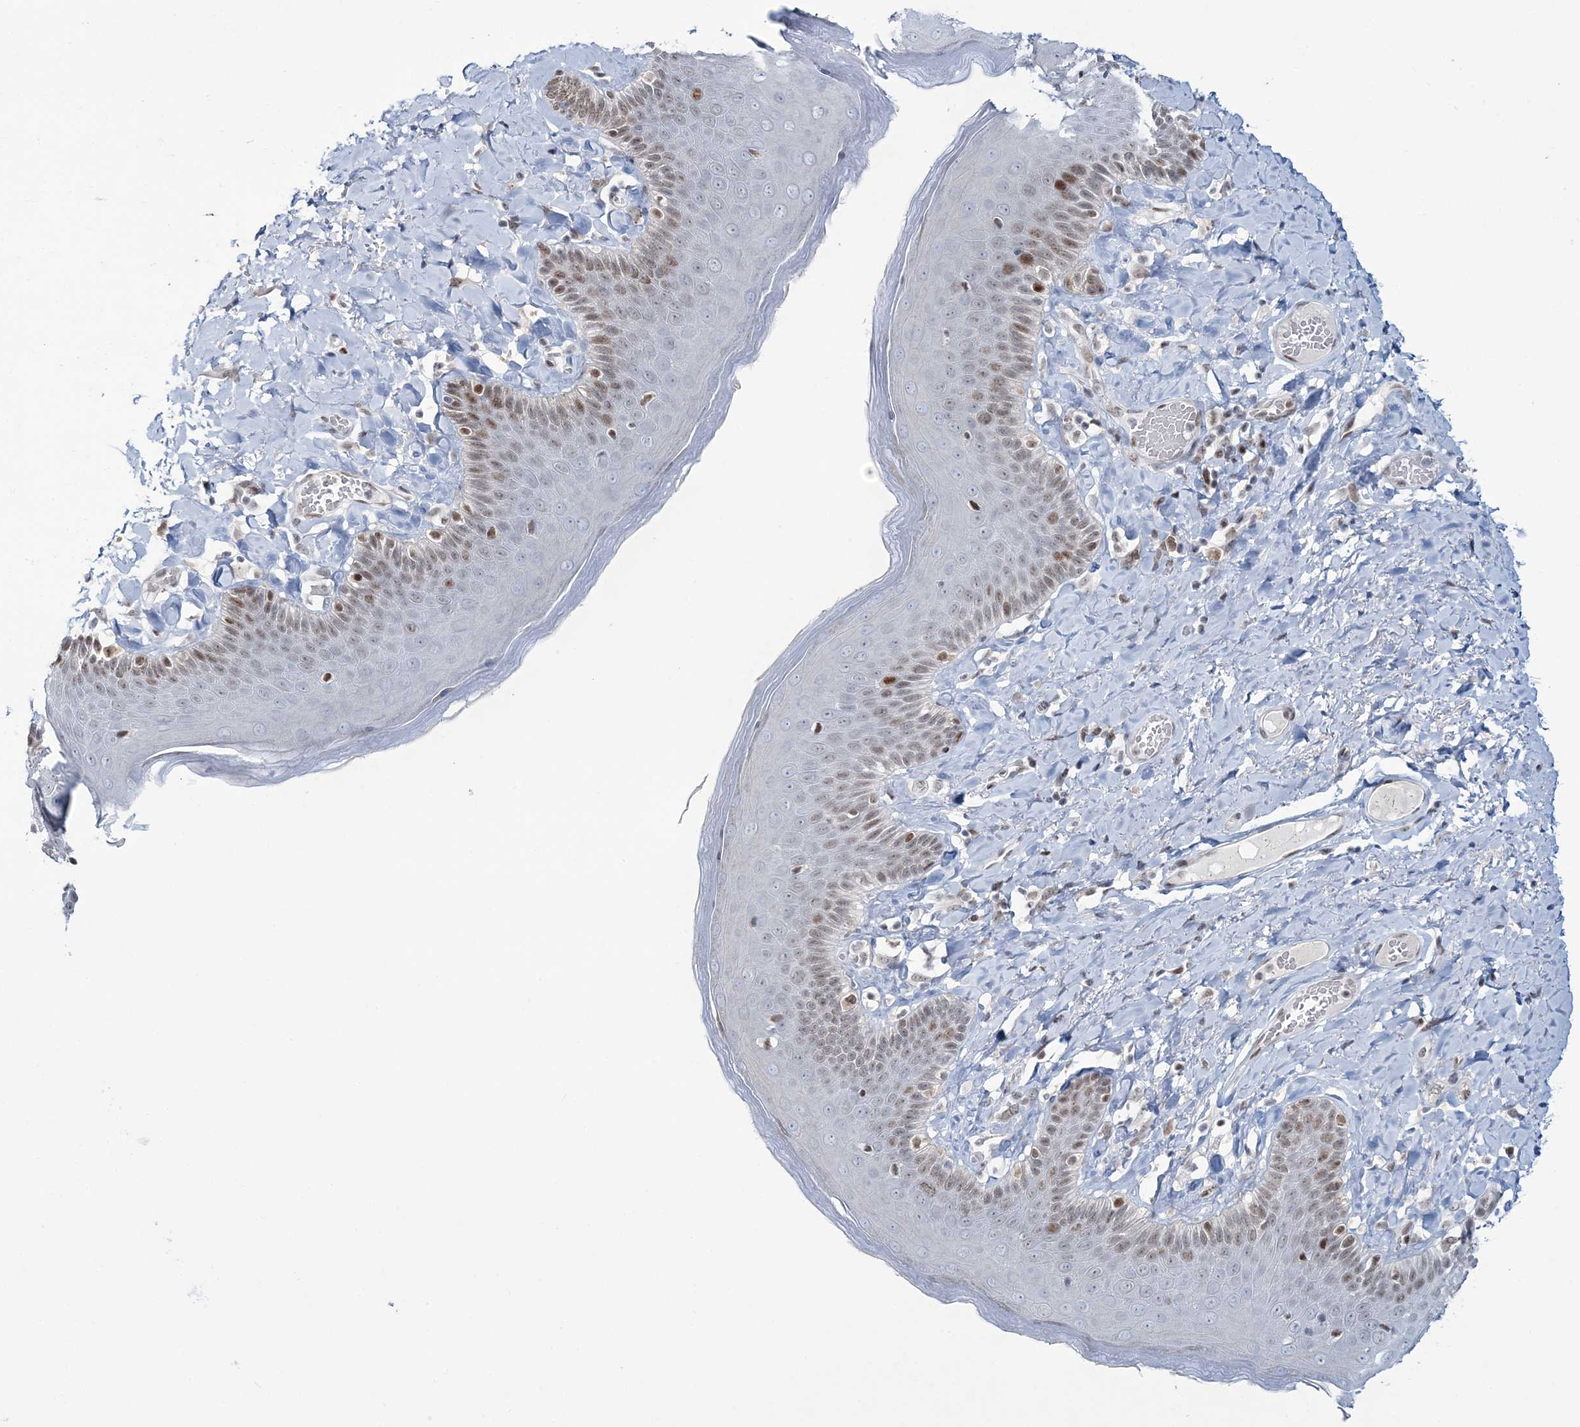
{"staining": {"intensity": "moderate", "quantity": "<25%", "location": "nuclear"}, "tissue": "skin", "cell_type": "Epidermal cells", "image_type": "normal", "snomed": [{"axis": "morphology", "description": "Normal tissue, NOS"}, {"axis": "topography", "description": "Anal"}], "caption": "Epidermal cells reveal moderate nuclear expression in about <25% of cells in unremarkable skin.", "gene": "LRRFIP2", "patient": {"sex": "male", "age": 69}}